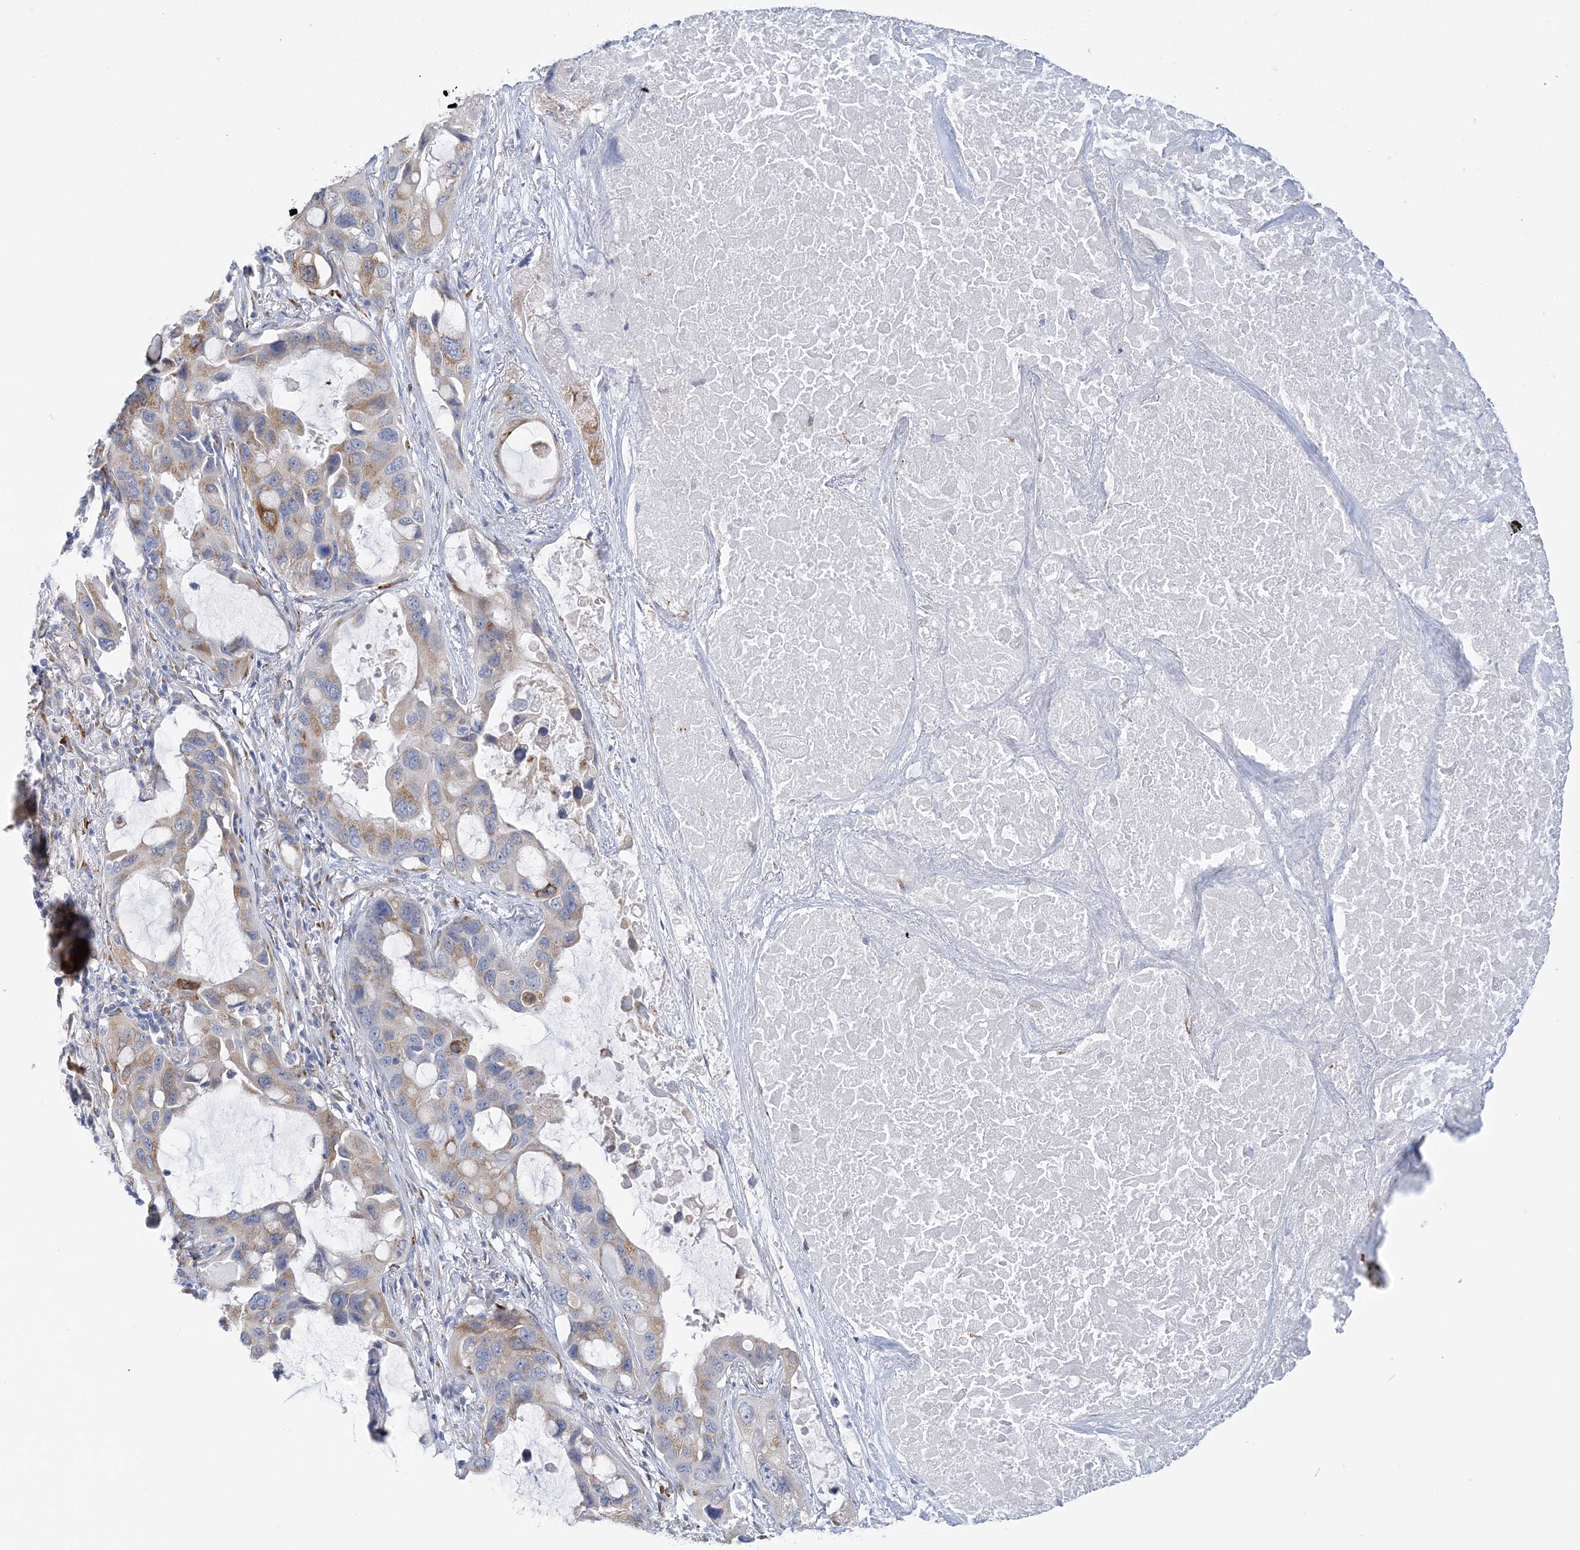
{"staining": {"intensity": "weak", "quantity": ">75%", "location": "cytoplasmic/membranous"}, "tissue": "lung cancer", "cell_type": "Tumor cells", "image_type": "cancer", "snomed": [{"axis": "morphology", "description": "Squamous cell carcinoma, NOS"}, {"axis": "topography", "description": "Lung"}], "caption": "A photomicrograph showing weak cytoplasmic/membranous positivity in approximately >75% of tumor cells in lung cancer (squamous cell carcinoma), as visualized by brown immunohistochemical staining.", "gene": "PLEKHG4B", "patient": {"sex": "female", "age": 73}}